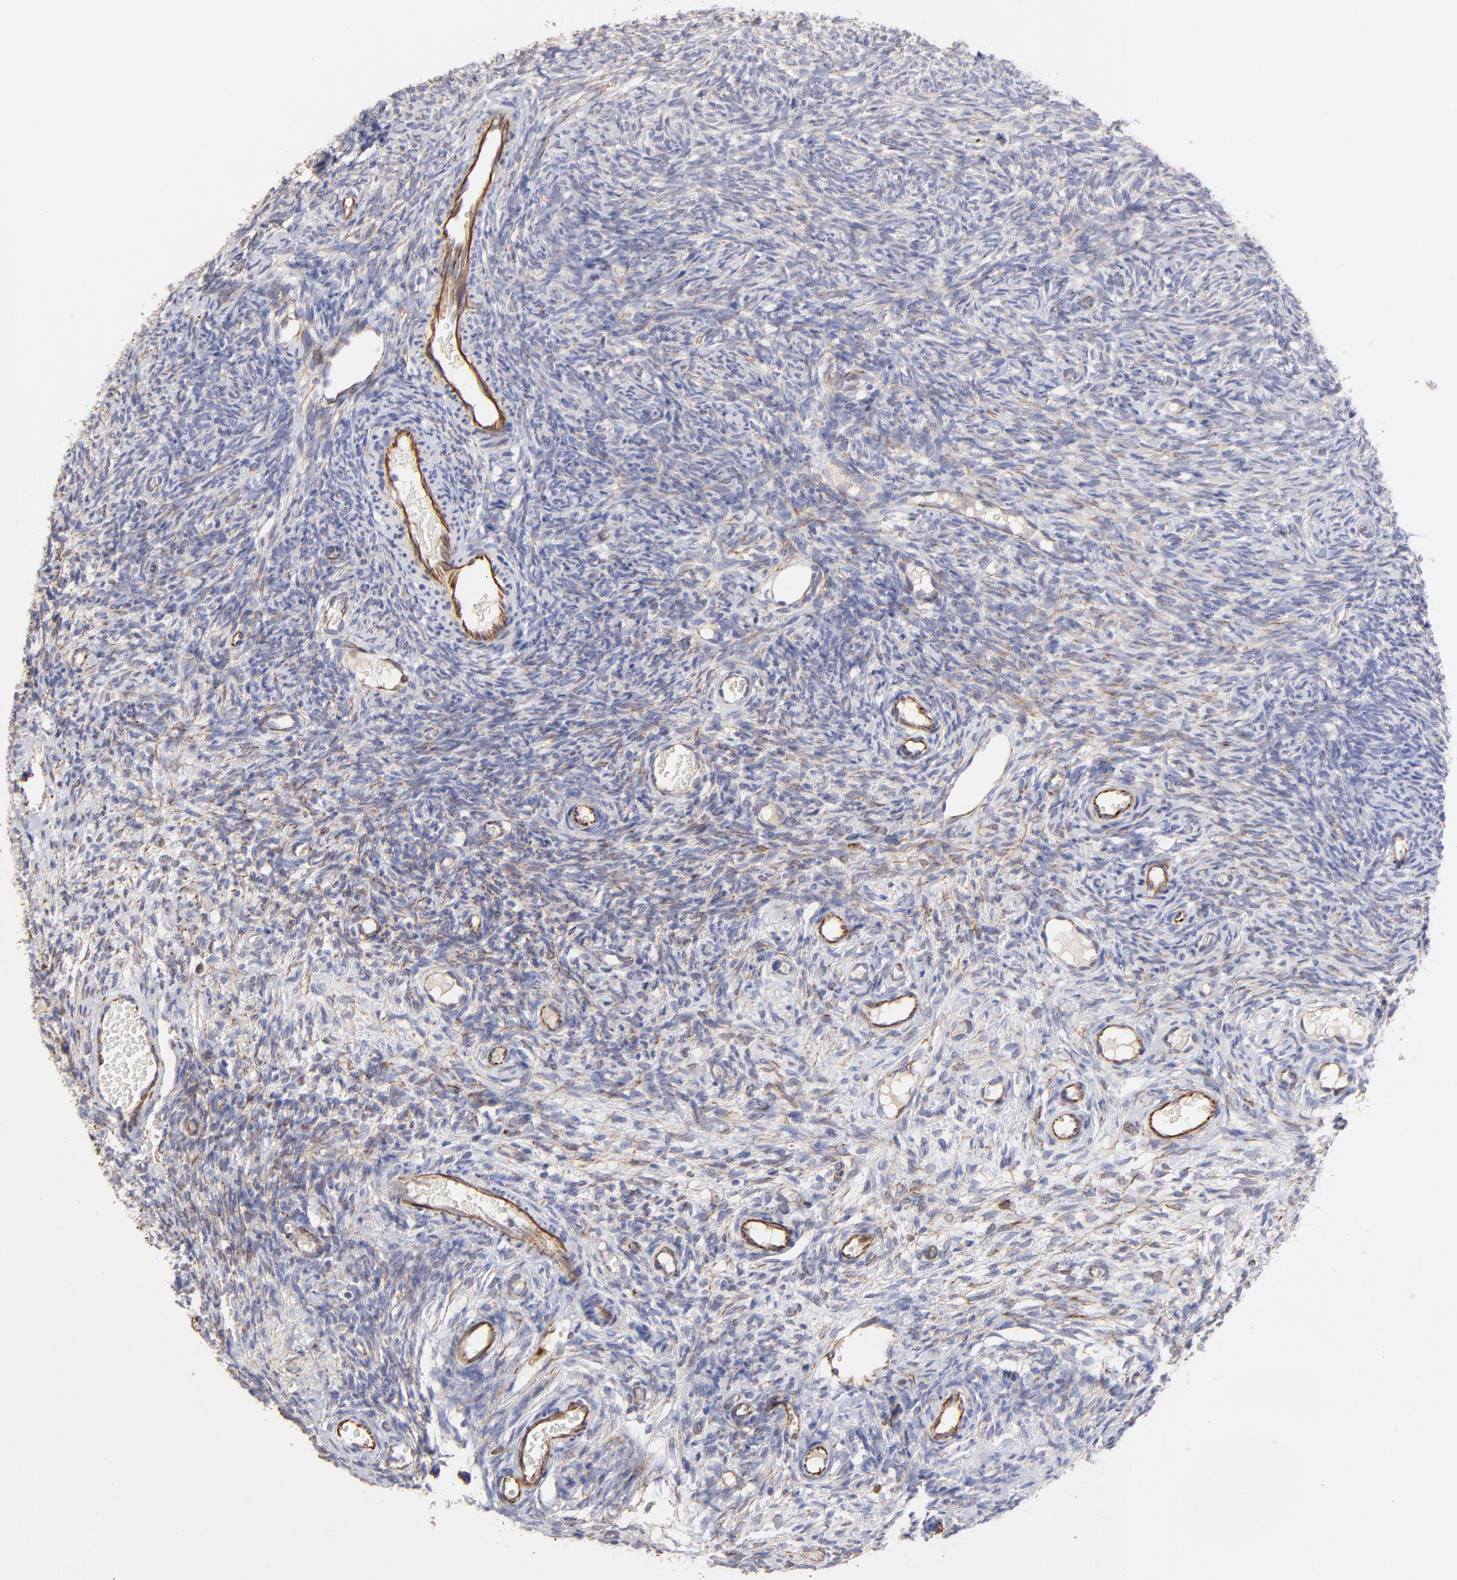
{"staining": {"intensity": "weak", "quantity": "25%-75%", "location": "cytoplasmic/membranous"}, "tissue": "ovary", "cell_type": "Ovarian stroma cells", "image_type": "normal", "snomed": [{"axis": "morphology", "description": "Normal tissue, NOS"}, {"axis": "topography", "description": "Ovary"}], "caption": "A high-resolution image shows immunohistochemistry staining of benign ovary, which demonstrates weak cytoplasmic/membranous staining in about 25%-75% of ovarian stroma cells.", "gene": "COX8C", "patient": {"sex": "female", "age": 35}}